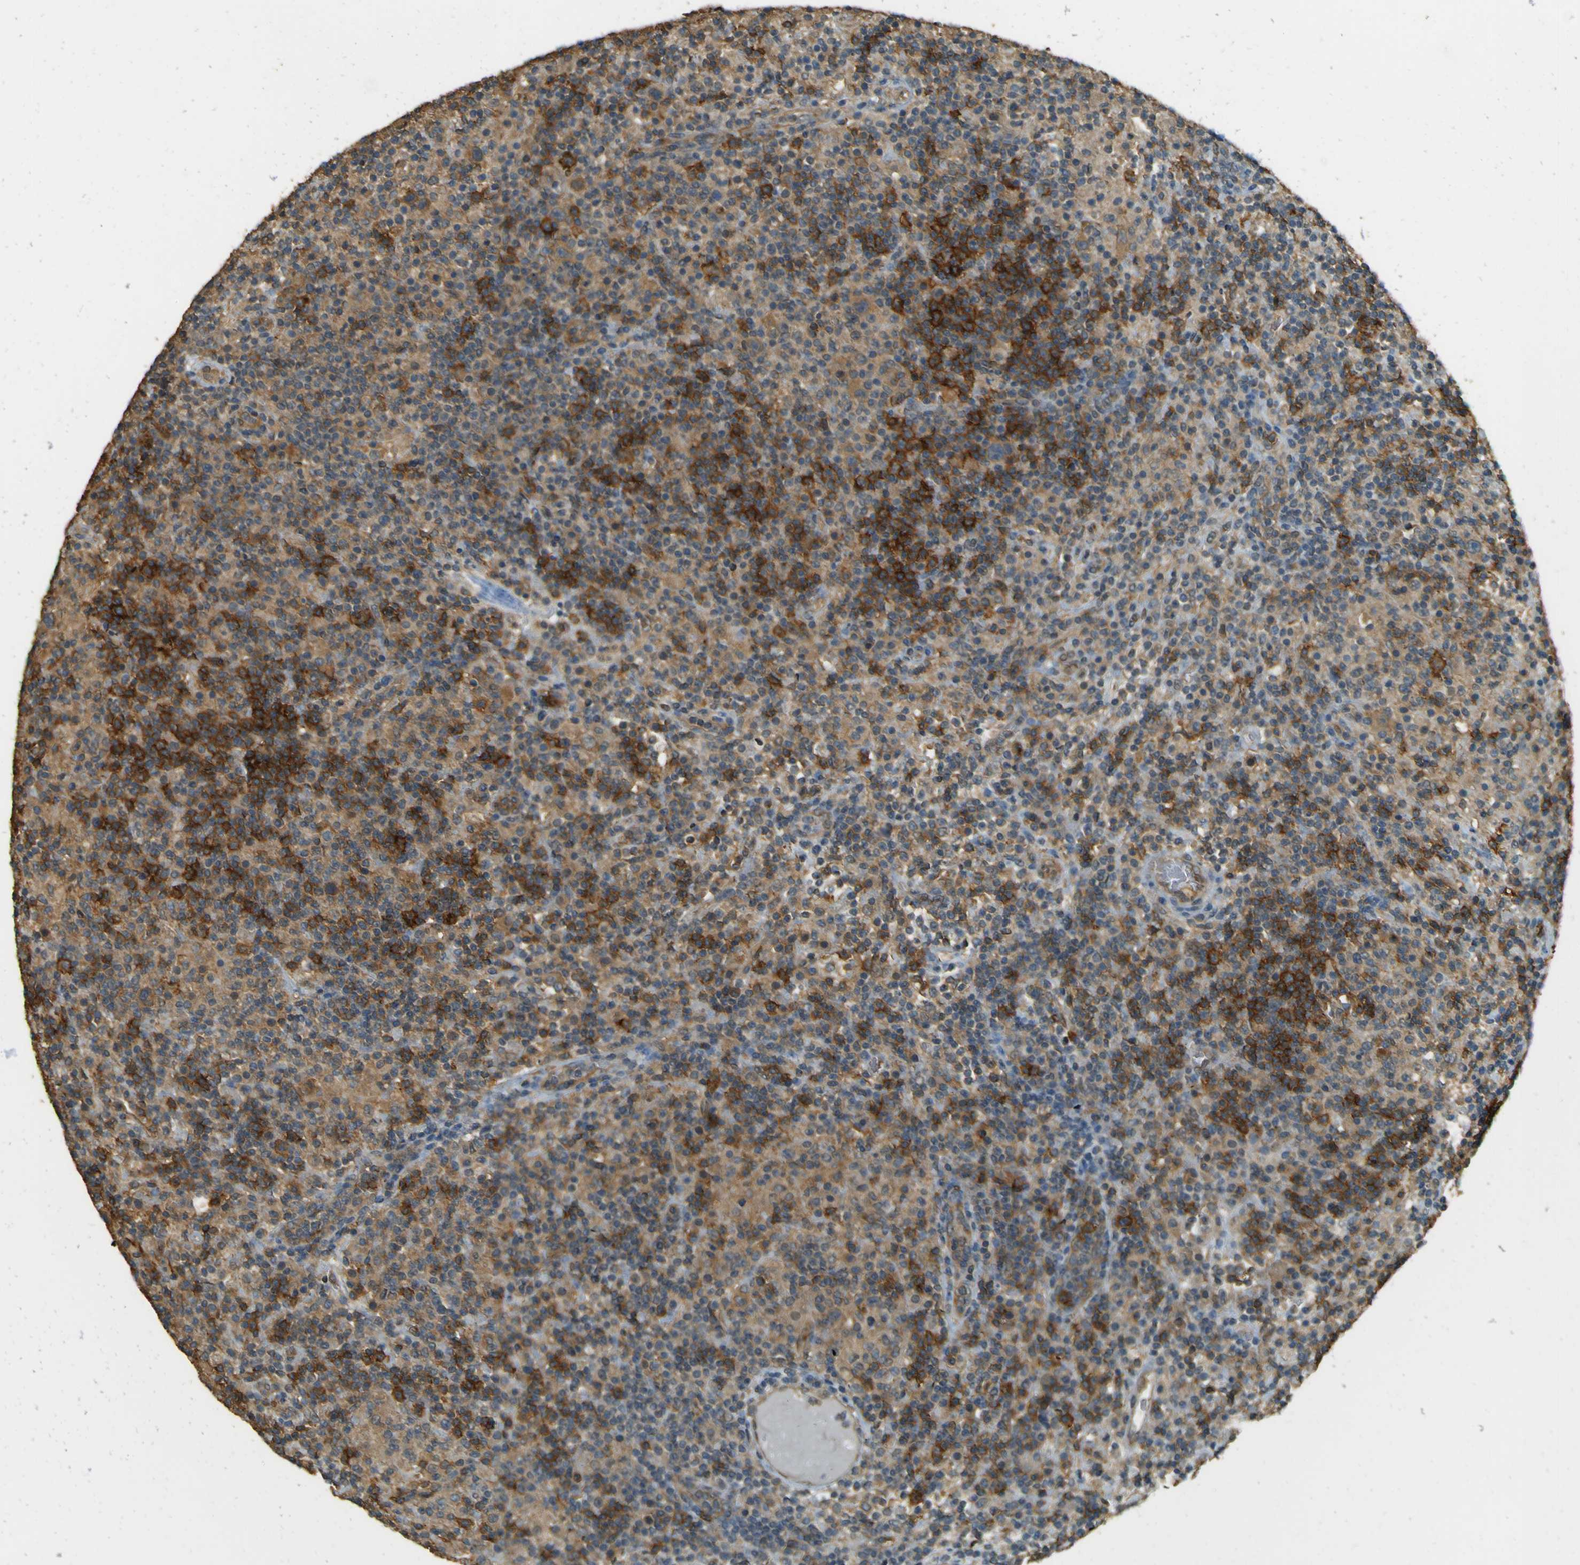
{"staining": {"intensity": "weak", "quantity": ">75%", "location": "cytoplasmic/membranous"}, "tissue": "lymphoma", "cell_type": "Tumor cells", "image_type": "cancer", "snomed": [{"axis": "morphology", "description": "Hodgkin's disease, NOS"}, {"axis": "topography", "description": "Lymph node"}], "caption": "Hodgkin's disease stained with immunohistochemistry (IHC) displays weak cytoplasmic/membranous expression in approximately >75% of tumor cells.", "gene": "GOLGA1", "patient": {"sex": "male", "age": 70}}